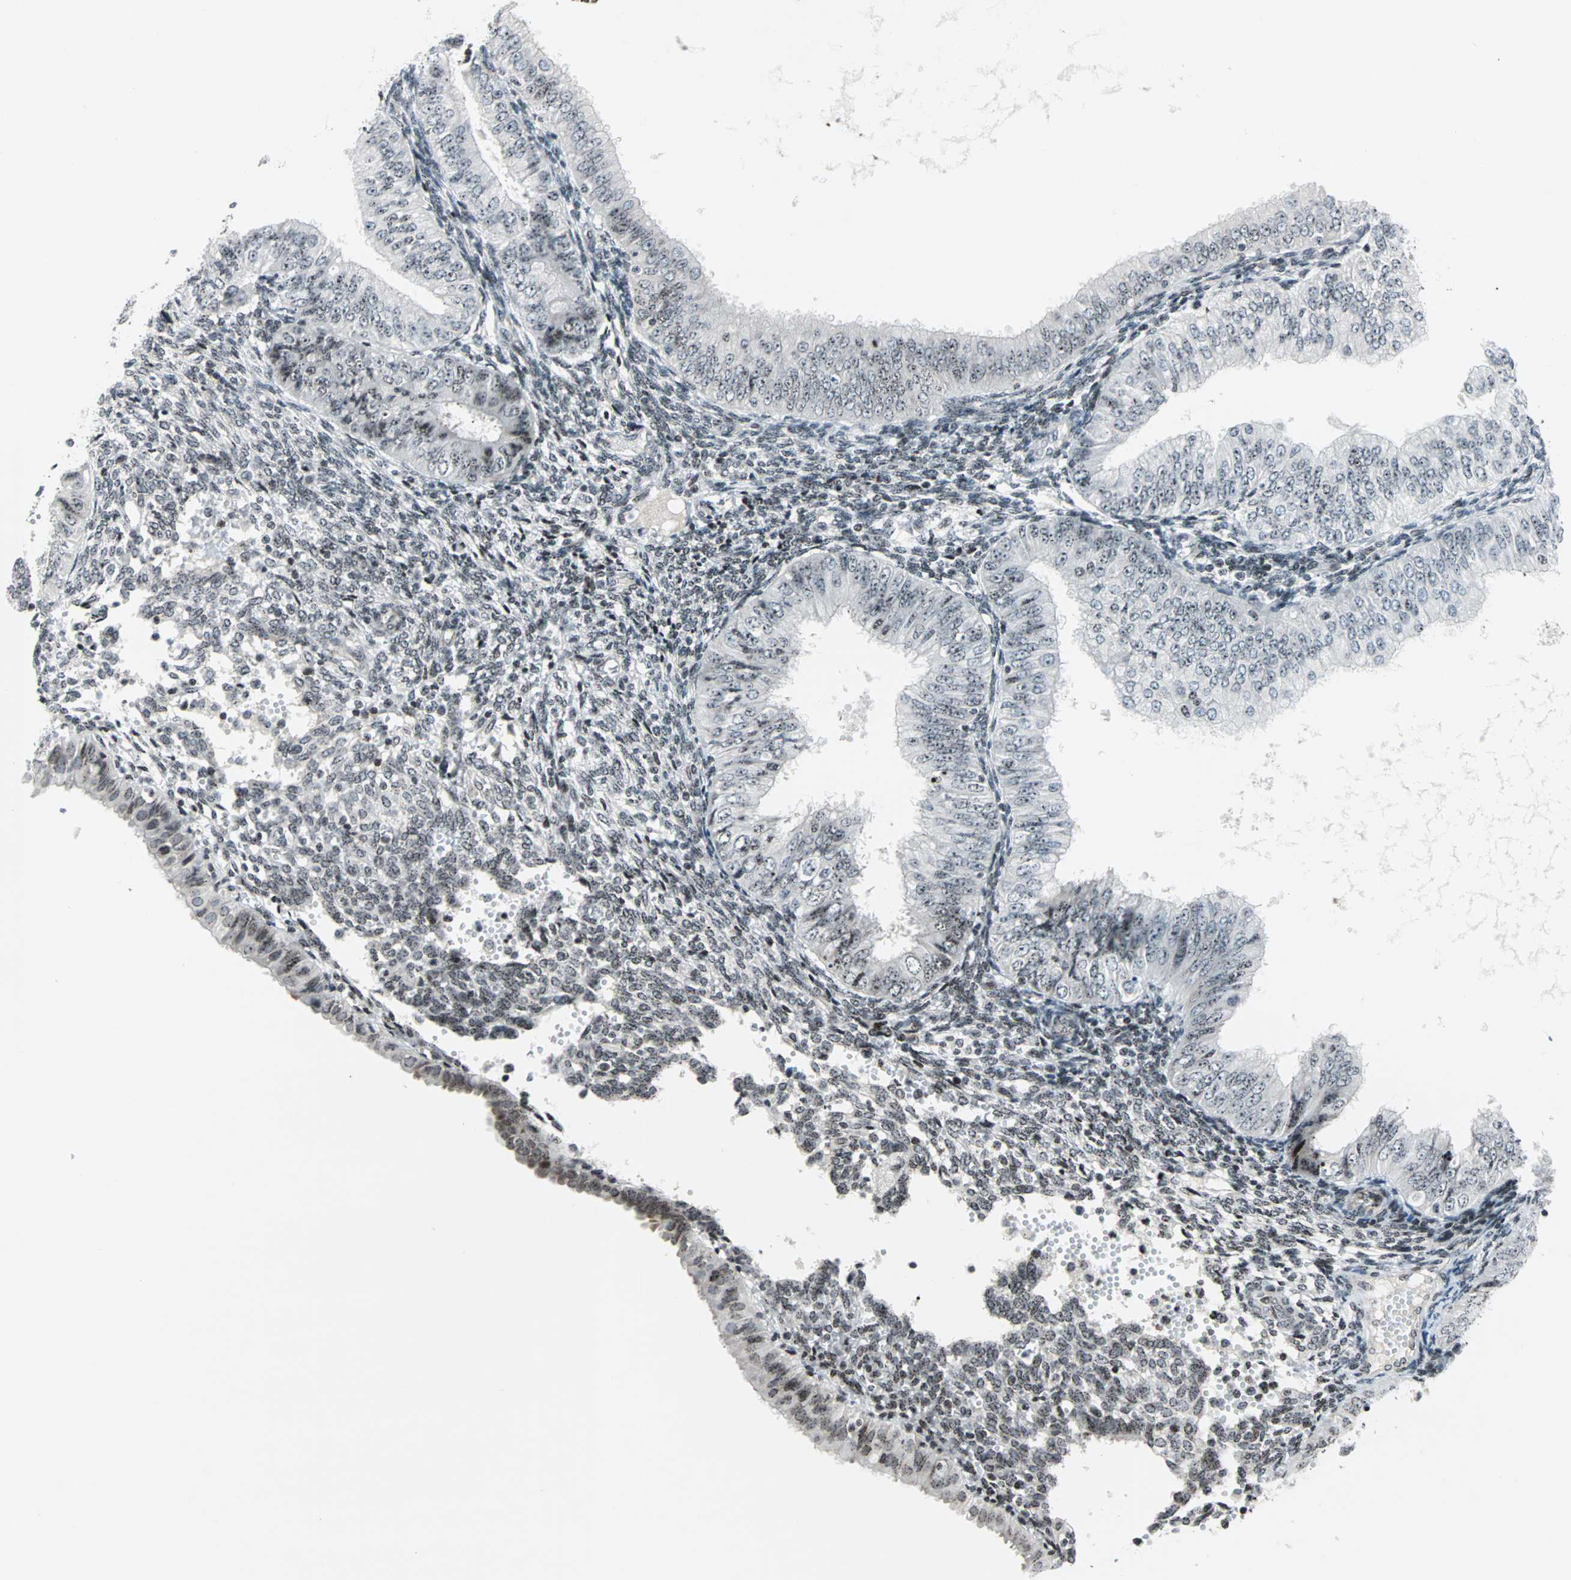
{"staining": {"intensity": "weak", "quantity": ">75%", "location": "nuclear"}, "tissue": "endometrial cancer", "cell_type": "Tumor cells", "image_type": "cancer", "snomed": [{"axis": "morphology", "description": "Normal tissue, NOS"}, {"axis": "morphology", "description": "Adenocarcinoma, NOS"}, {"axis": "topography", "description": "Endometrium"}], "caption": "Weak nuclear protein expression is seen in approximately >75% of tumor cells in endometrial adenocarcinoma.", "gene": "CENPA", "patient": {"sex": "female", "age": 53}}